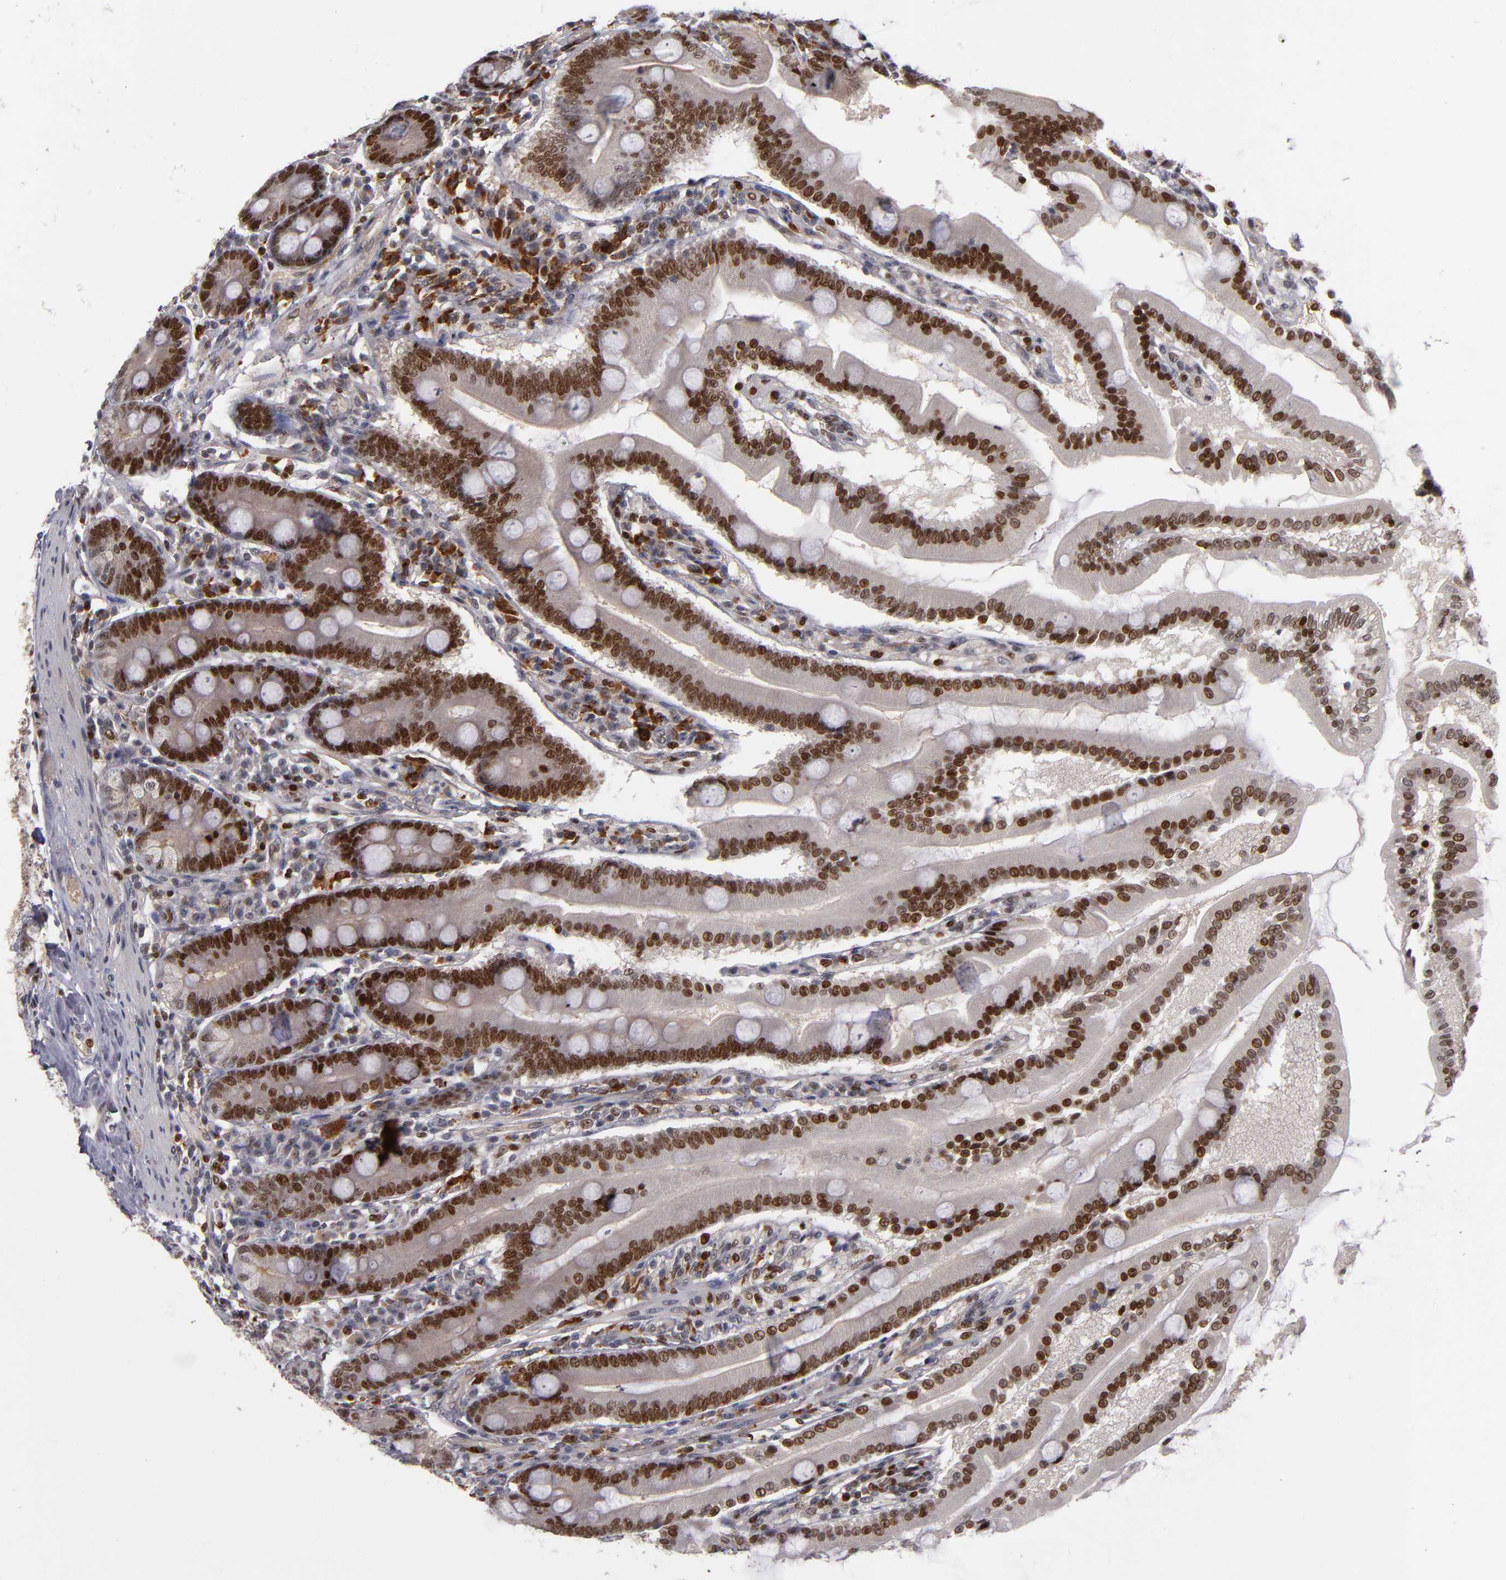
{"staining": {"intensity": "strong", "quantity": ">75%", "location": "nuclear"}, "tissue": "duodenum", "cell_type": "Glandular cells", "image_type": "normal", "snomed": [{"axis": "morphology", "description": "Normal tissue, NOS"}, {"axis": "topography", "description": "Duodenum"}], "caption": "Immunohistochemistry (IHC) image of normal duodenum: duodenum stained using immunohistochemistry exhibits high levels of strong protein expression localized specifically in the nuclear of glandular cells, appearing as a nuclear brown color.", "gene": "KDM6A", "patient": {"sex": "female", "age": 64}}